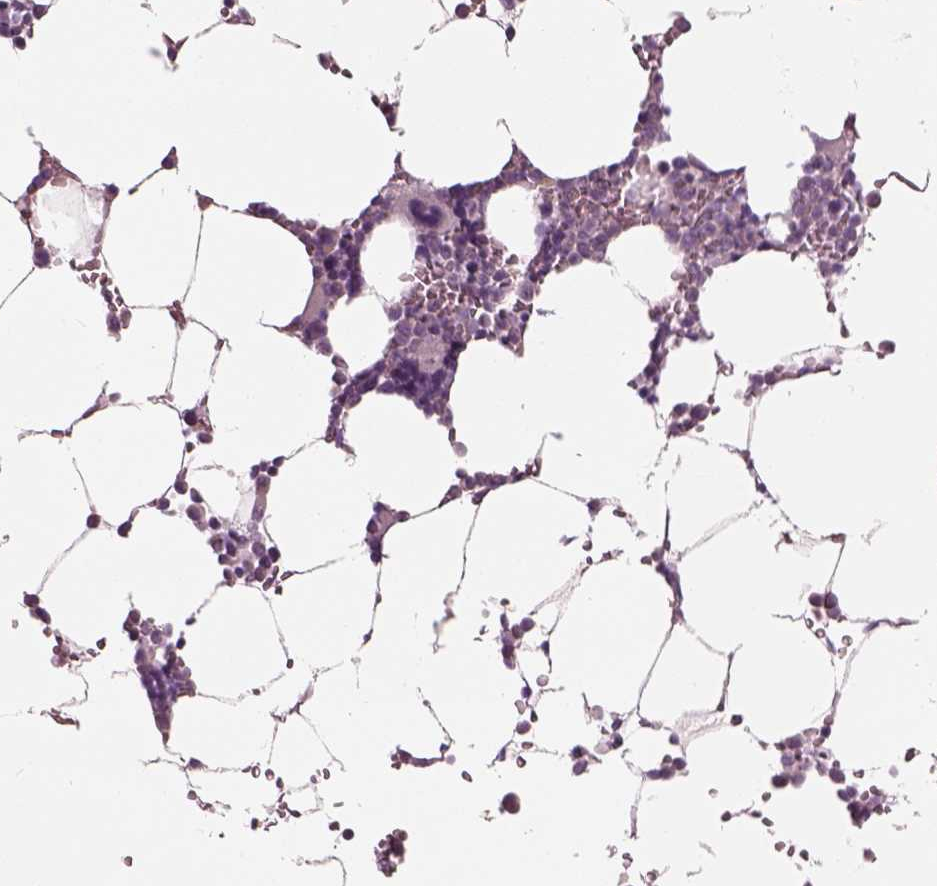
{"staining": {"intensity": "negative", "quantity": "none", "location": "none"}, "tissue": "bone marrow", "cell_type": "Hematopoietic cells", "image_type": "normal", "snomed": [{"axis": "morphology", "description": "Normal tissue, NOS"}, {"axis": "topography", "description": "Bone marrow"}], "caption": "DAB immunohistochemical staining of unremarkable human bone marrow shows no significant positivity in hematopoietic cells.", "gene": "SLC27A2", "patient": {"sex": "female", "age": 52}}